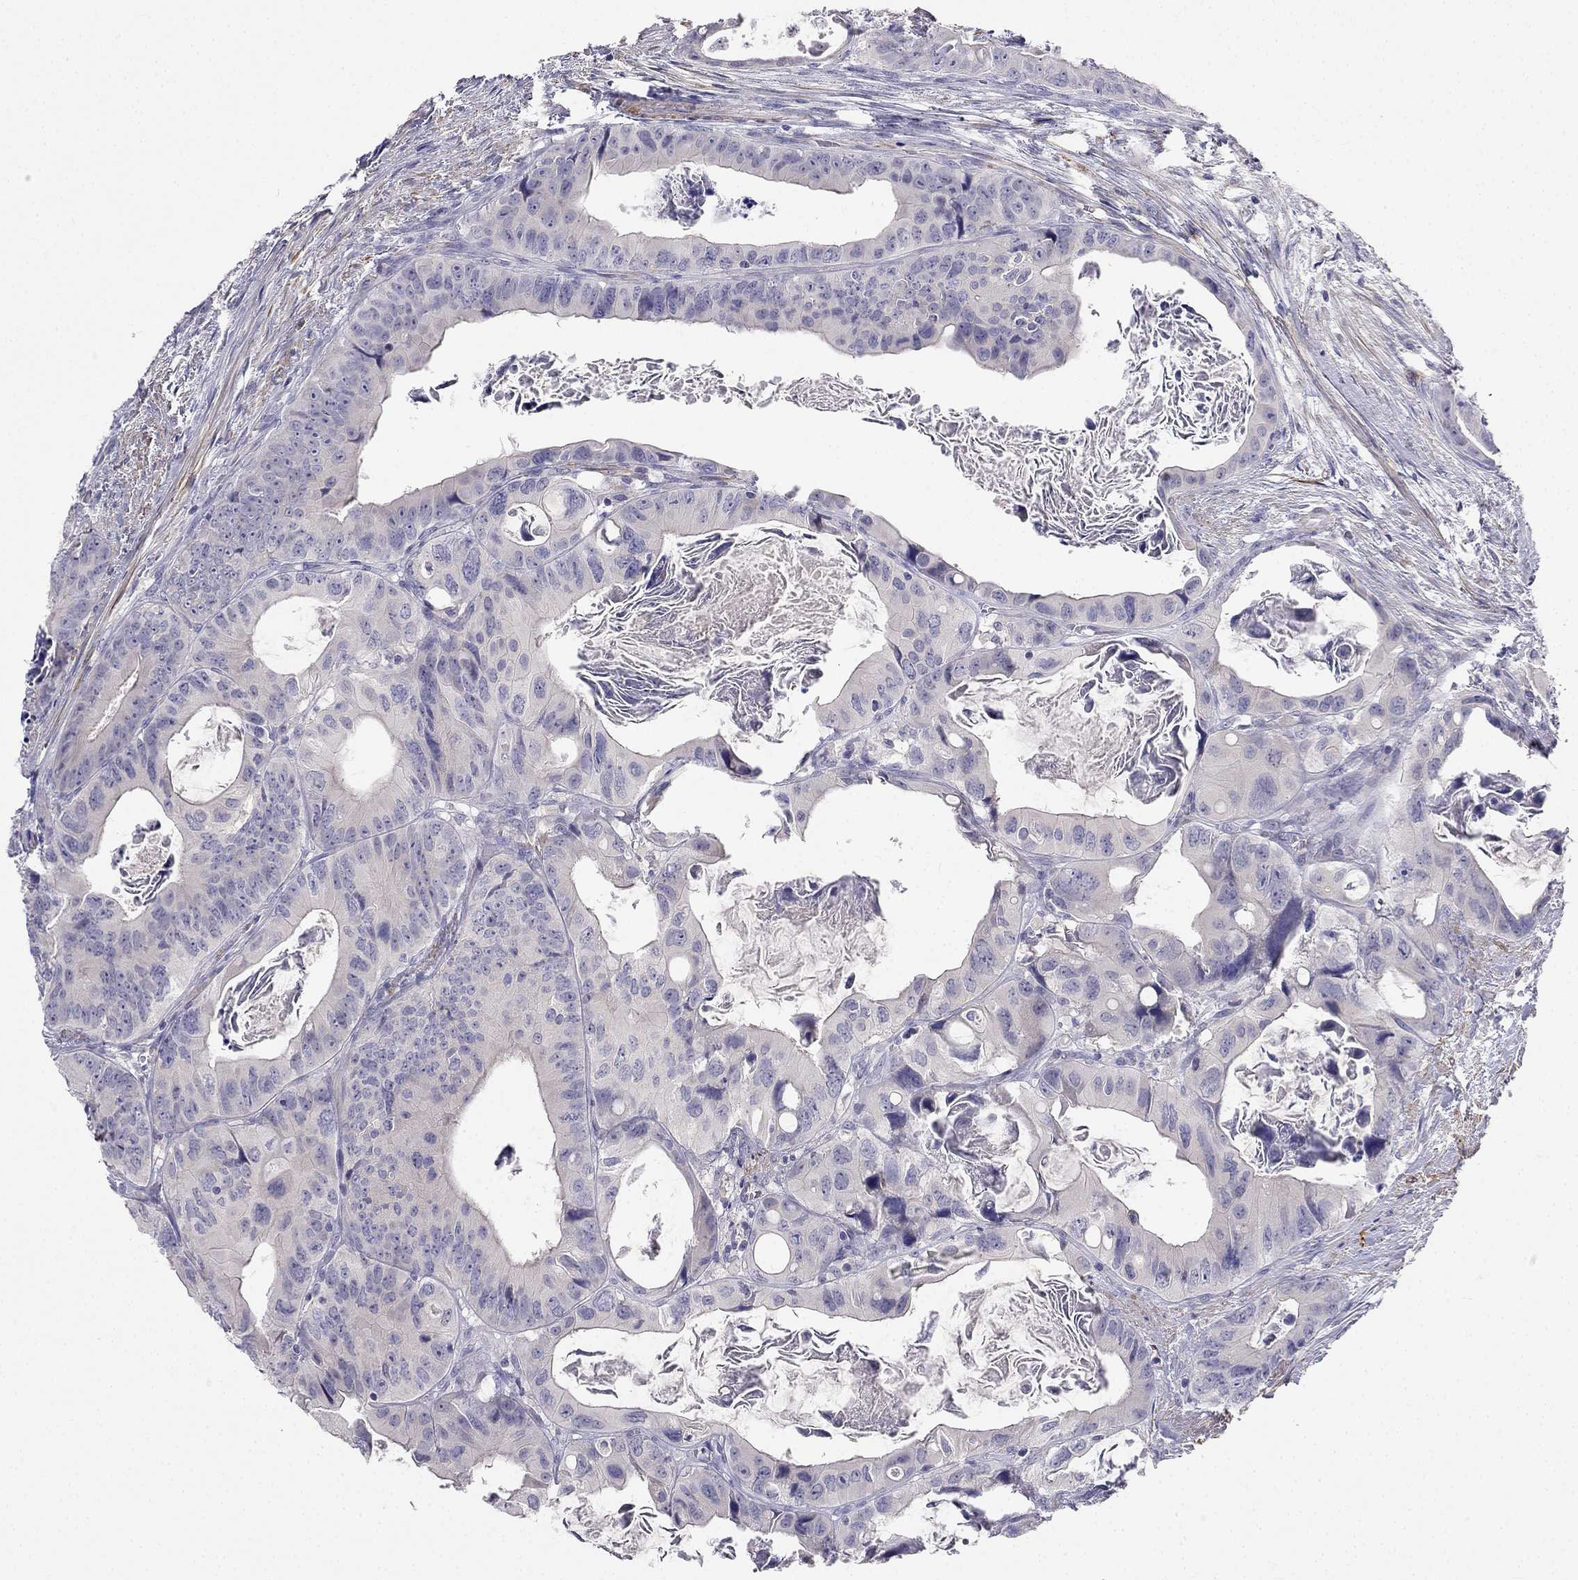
{"staining": {"intensity": "negative", "quantity": "none", "location": "none"}, "tissue": "colorectal cancer", "cell_type": "Tumor cells", "image_type": "cancer", "snomed": [{"axis": "morphology", "description": "Adenocarcinoma, NOS"}, {"axis": "topography", "description": "Rectum"}], "caption": "Immunohistochemistry (IHC) photomicrograph of neoplastic tissue: colorectal cancer (adenocarcinoma) stained with DAB shows no significant protein staining in tumor cells.", "gene": "C16orf89", "patient": {"sex": "male", "age": 64}}